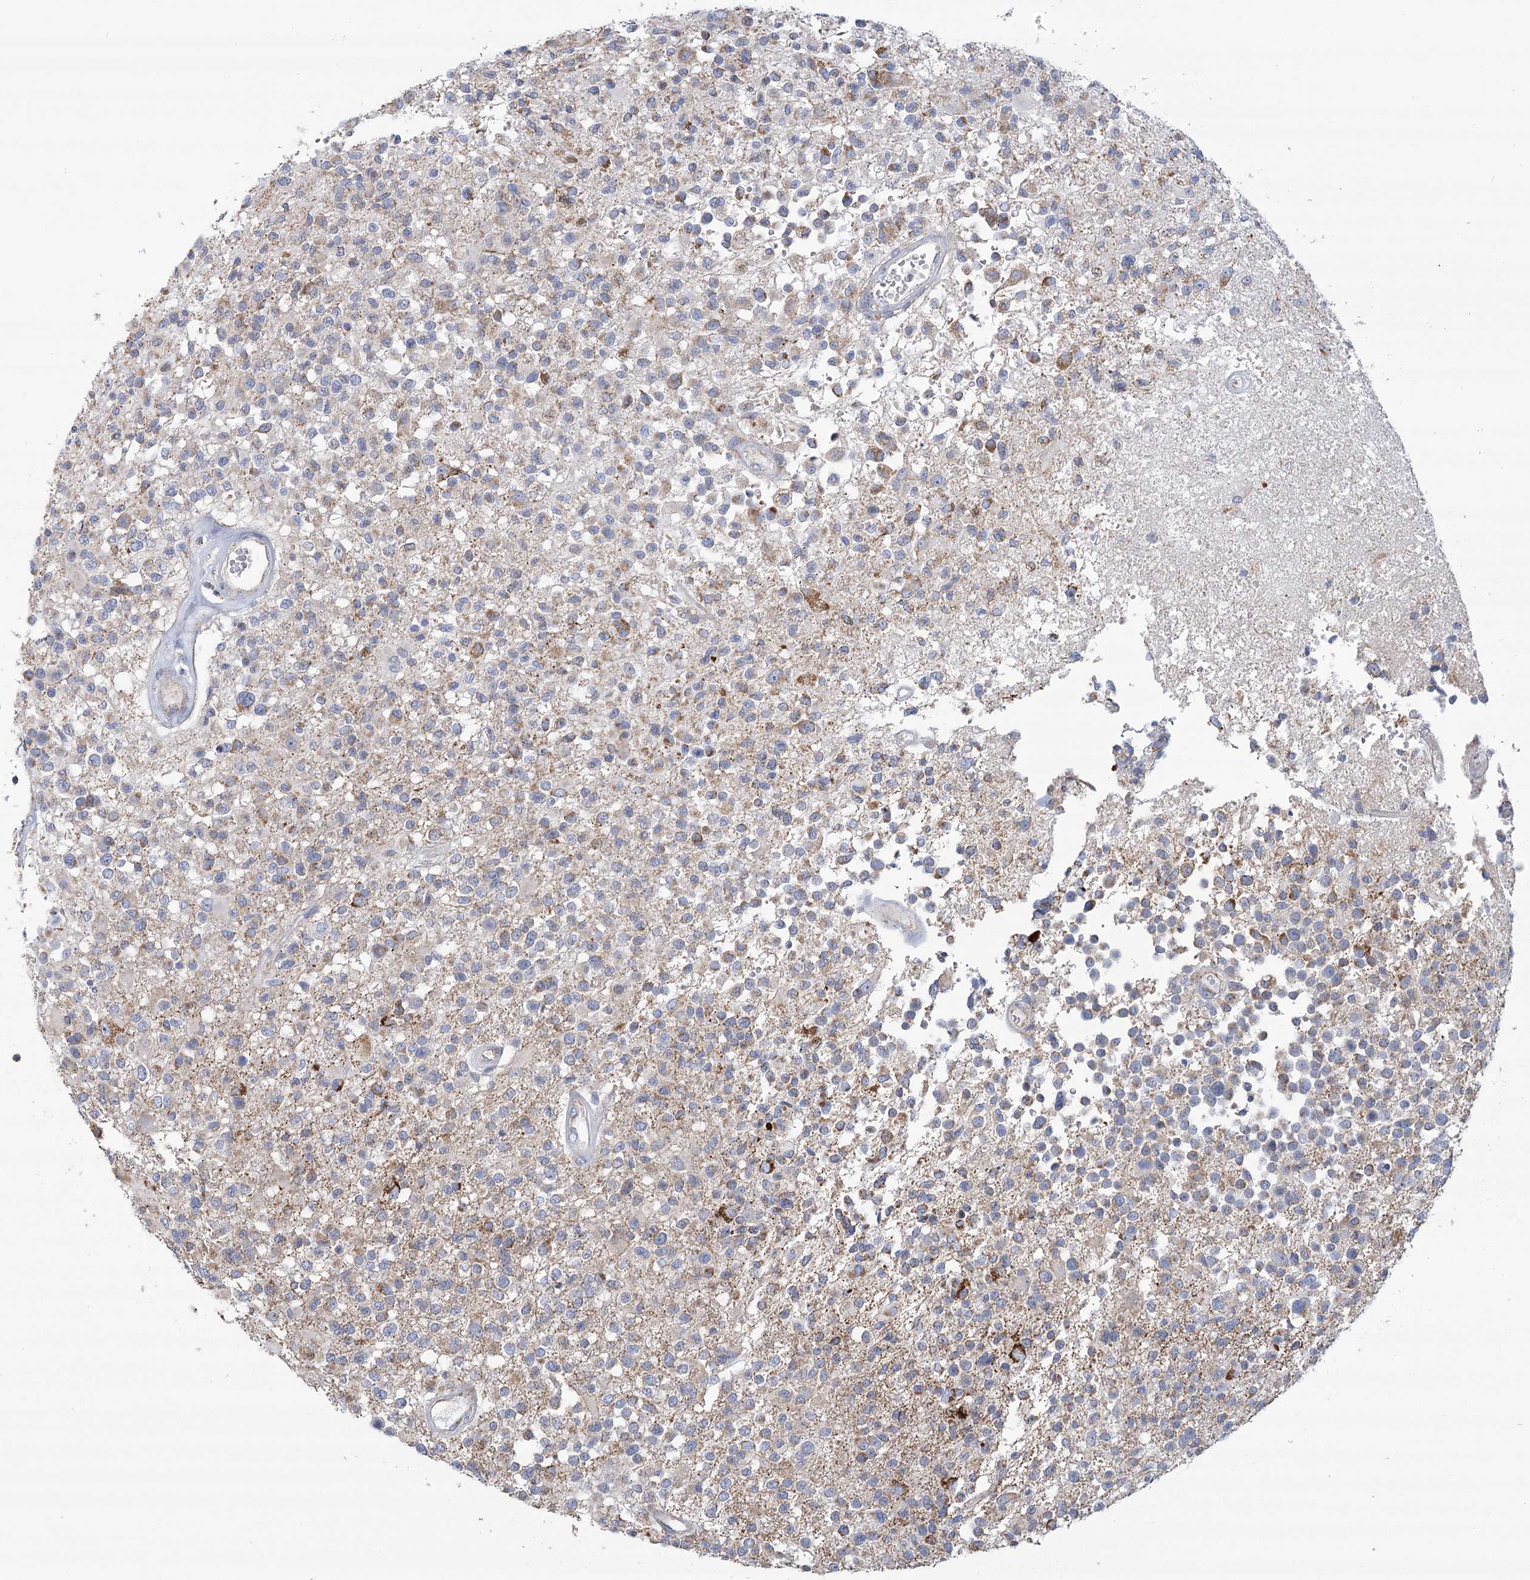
{"staining": {"intensity": "negative", "quantity": "none", "location": "none"}, "tissue": "glioma", "cell_type": "Tumor cells", "image_type": "cancer", "snomed": [{"axis": "morphology", "description": "Glioma, malignant, High grade"}, {"axis": "morphology", "description": "Glioblastoma, NOS"}, {"axis": "topography", "description": "Brain"}], "caption": "Human glioma stained for a protein using IHC shows no staining in tumor cells.", "gene": "SNX7", "patient": {"sex": "male", "age": 60}}